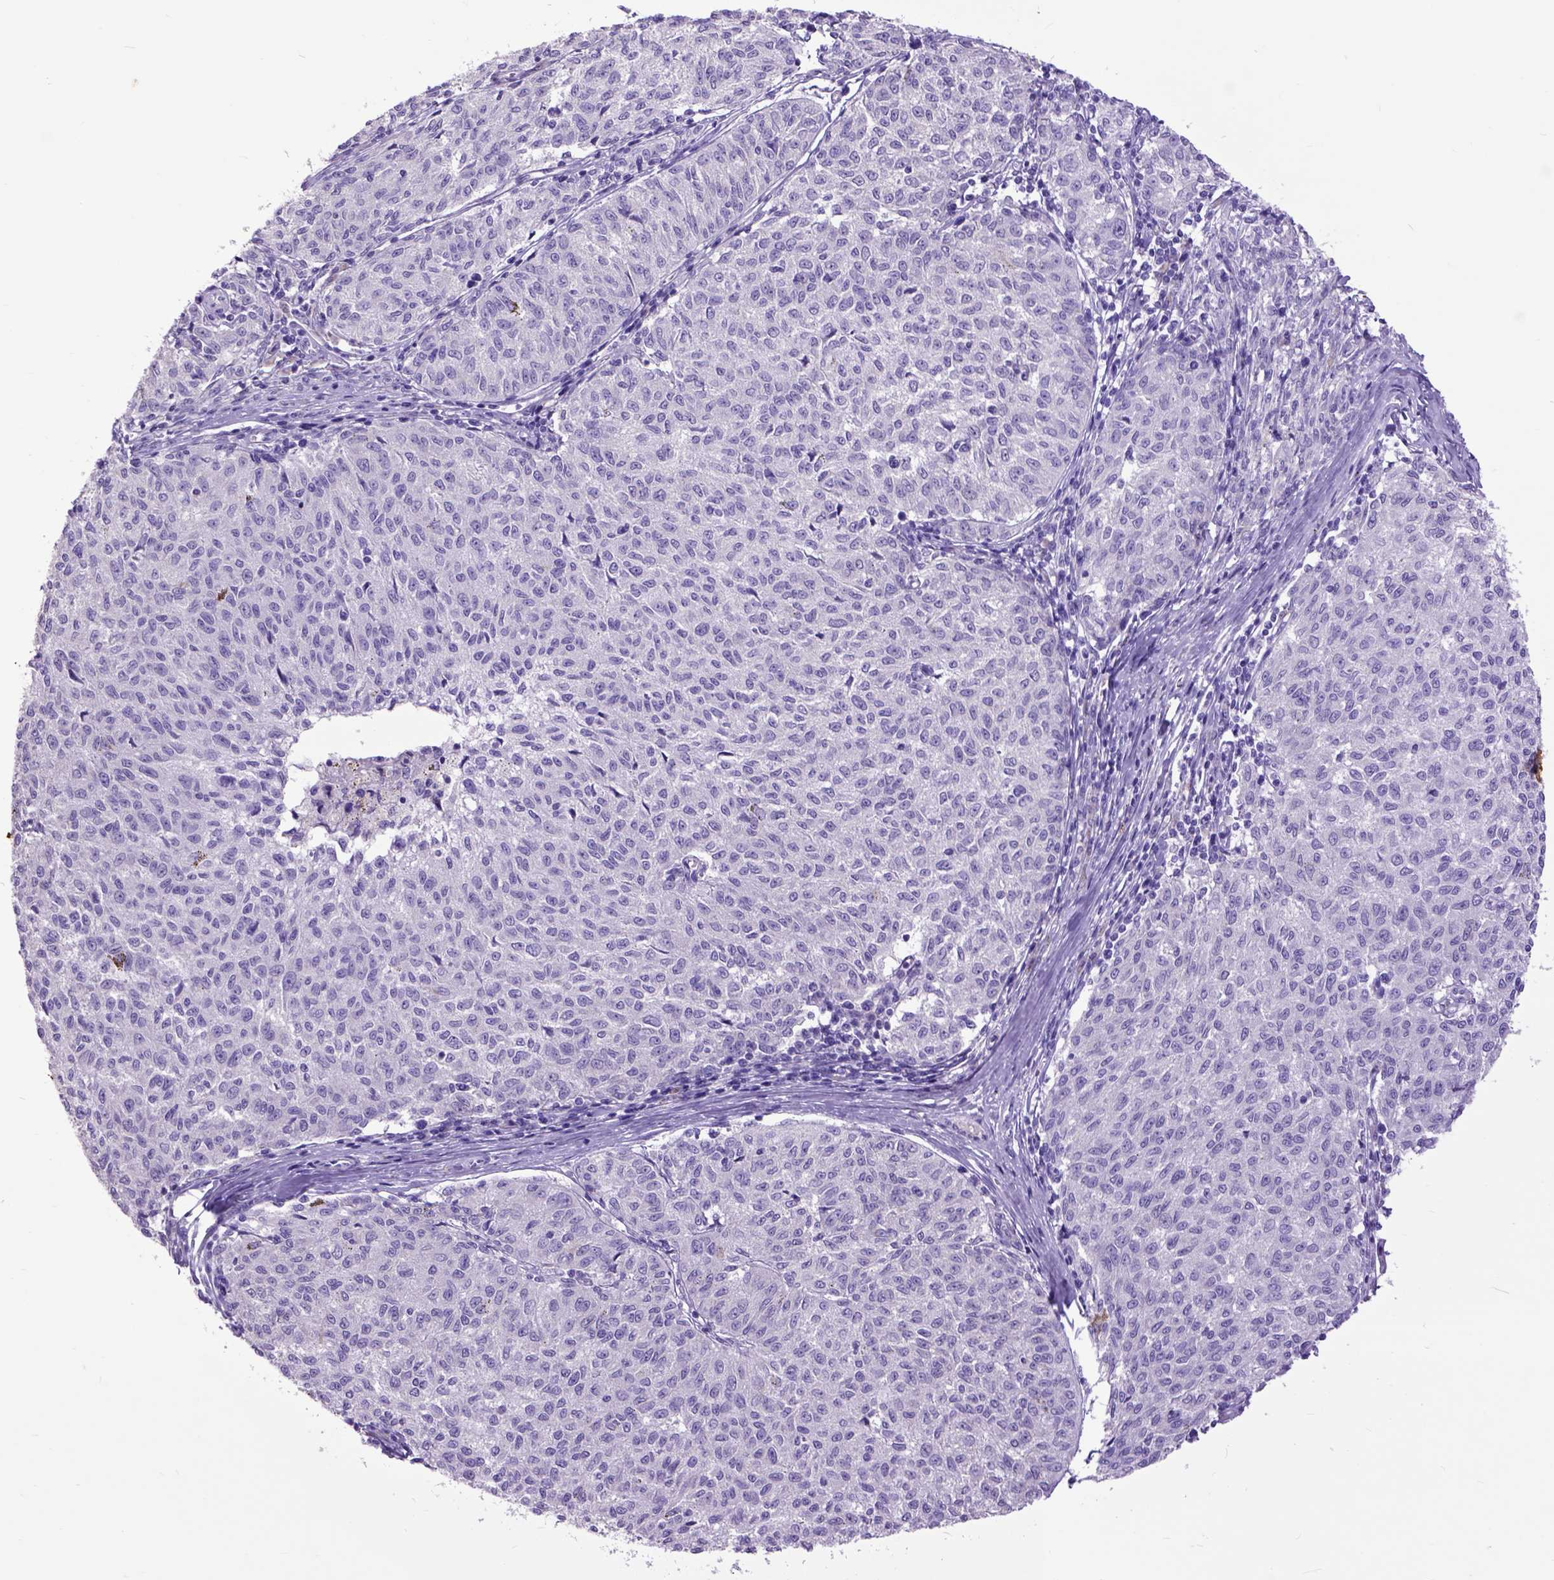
{"staining": {"intensity": "negative", "quantity": "none", "location": "none"}, "tissue": "melanoma", "cell_type": "Tumor cells", "image_type": "cancer", "snomed": [{"axis": "morphology", "description": "Malignant melanoma, NOS"}, {"axis": "topography", "description": "Skin"}], "caption": "Tumor cells show no significant protein positivity in malignant melanoma.", "gene": "RAB25", "patient": {"sex": "female", "age": 72}}